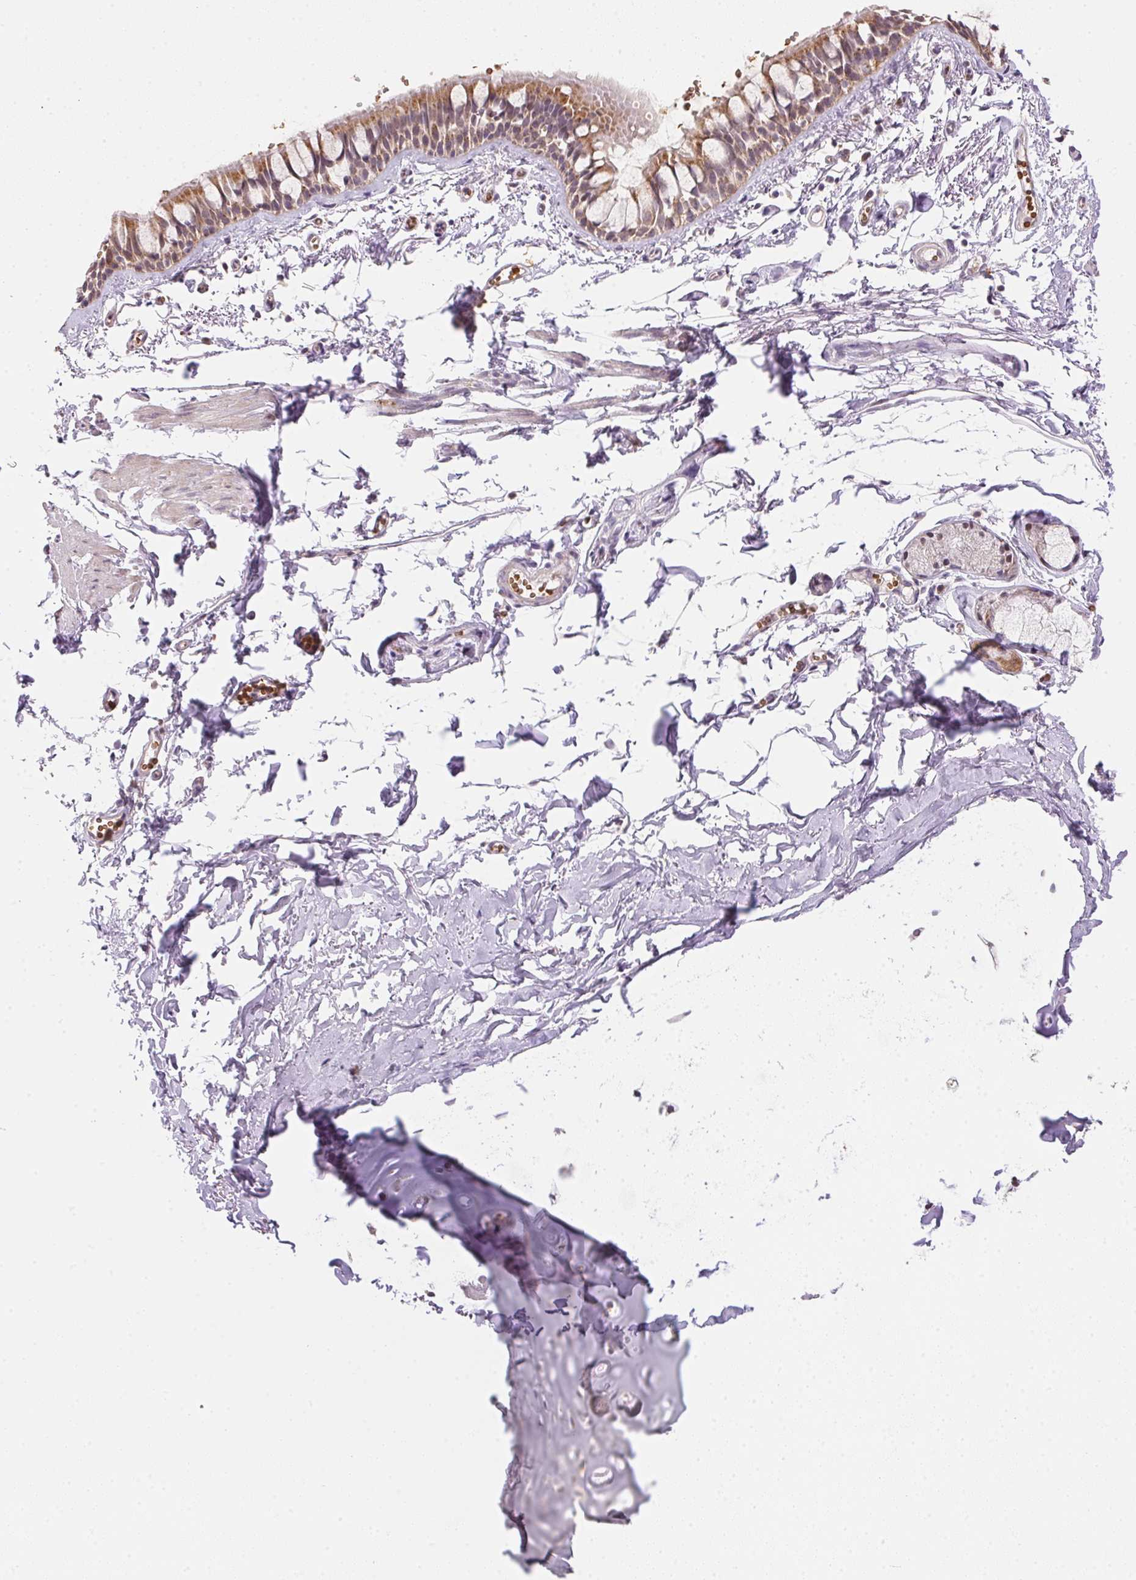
{"staining": {"intensity": "moderate", "quantity": ">75%", "location": "cytoplasmic/membranous"}, "tissue": "bronchus", "cell_type": "Respiratory epithelial cells", "image_type": "normal", "snomed": [{"axis": "morphology", "description": "Normal tissue, NOS"}, {"axis": "topography", "description": "Bronchus"}], "caption": "Immunohistochemical staining of normal bronchus displays medium levels of moderate cytoplasmic/membranous staining in about >75% of respiratory epithelial cells.", "gene": "METTL13", "patient": {"sex": "female", "age": 59}}